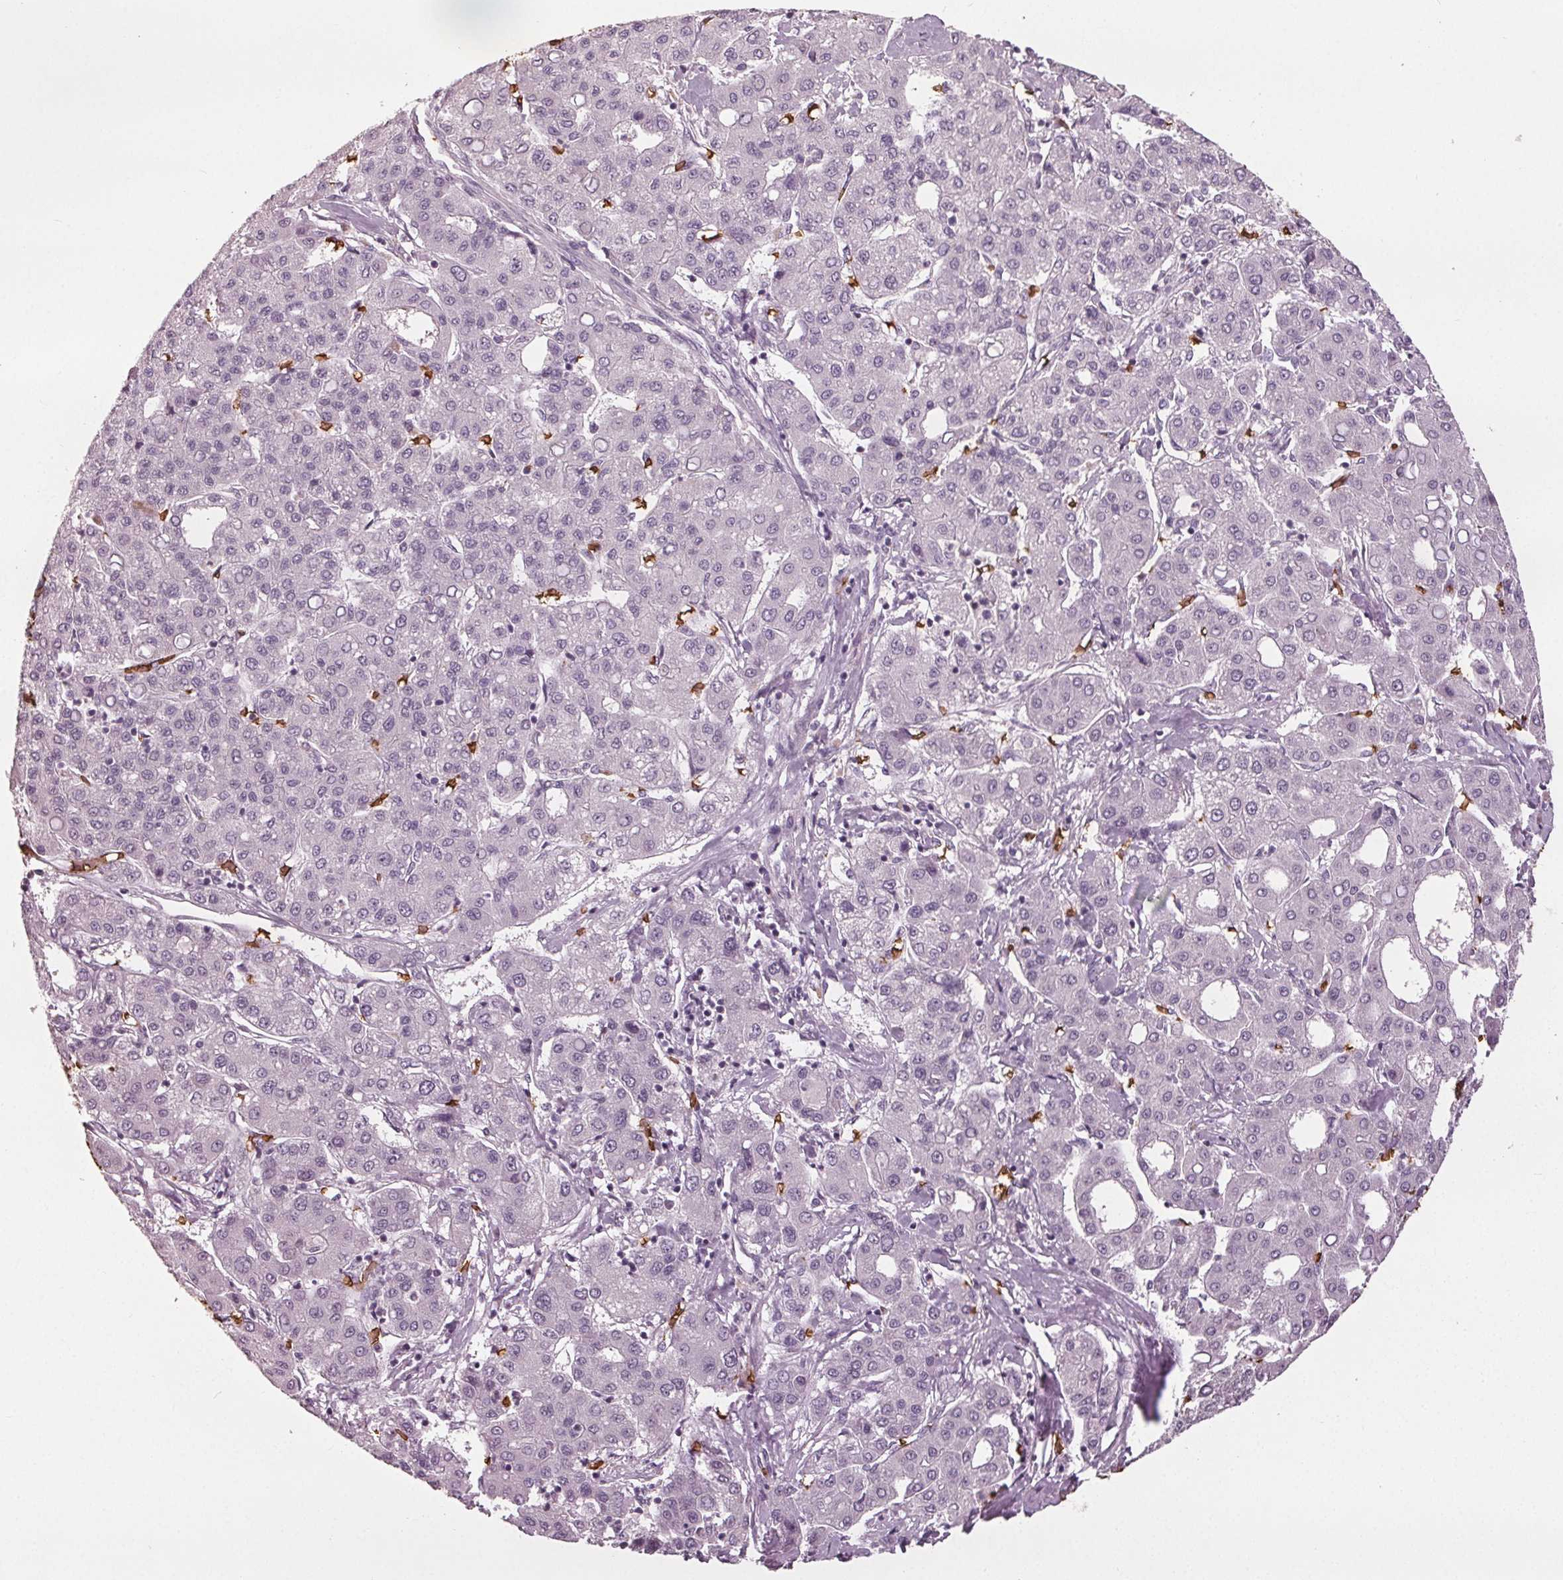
{"staining": {"intensity": "negative", "quantity": "none", "location": "none"}, "tissue": "liver cancer", "cell_type": "Tumor cells", "image_type": "cancer", "snomed": [{"axis": "morphology", "description": "Carcinoma, Hepatocellular, NOS"}, {"axis": "topography", "description": "Liver"}], "caption": "Photomicrograph shows no protein expression in tumor cells of liver hepatocellular carcinoma tissue.", "gene": "SLC4A1", "patient": {"sex": "male", "age": 65}}